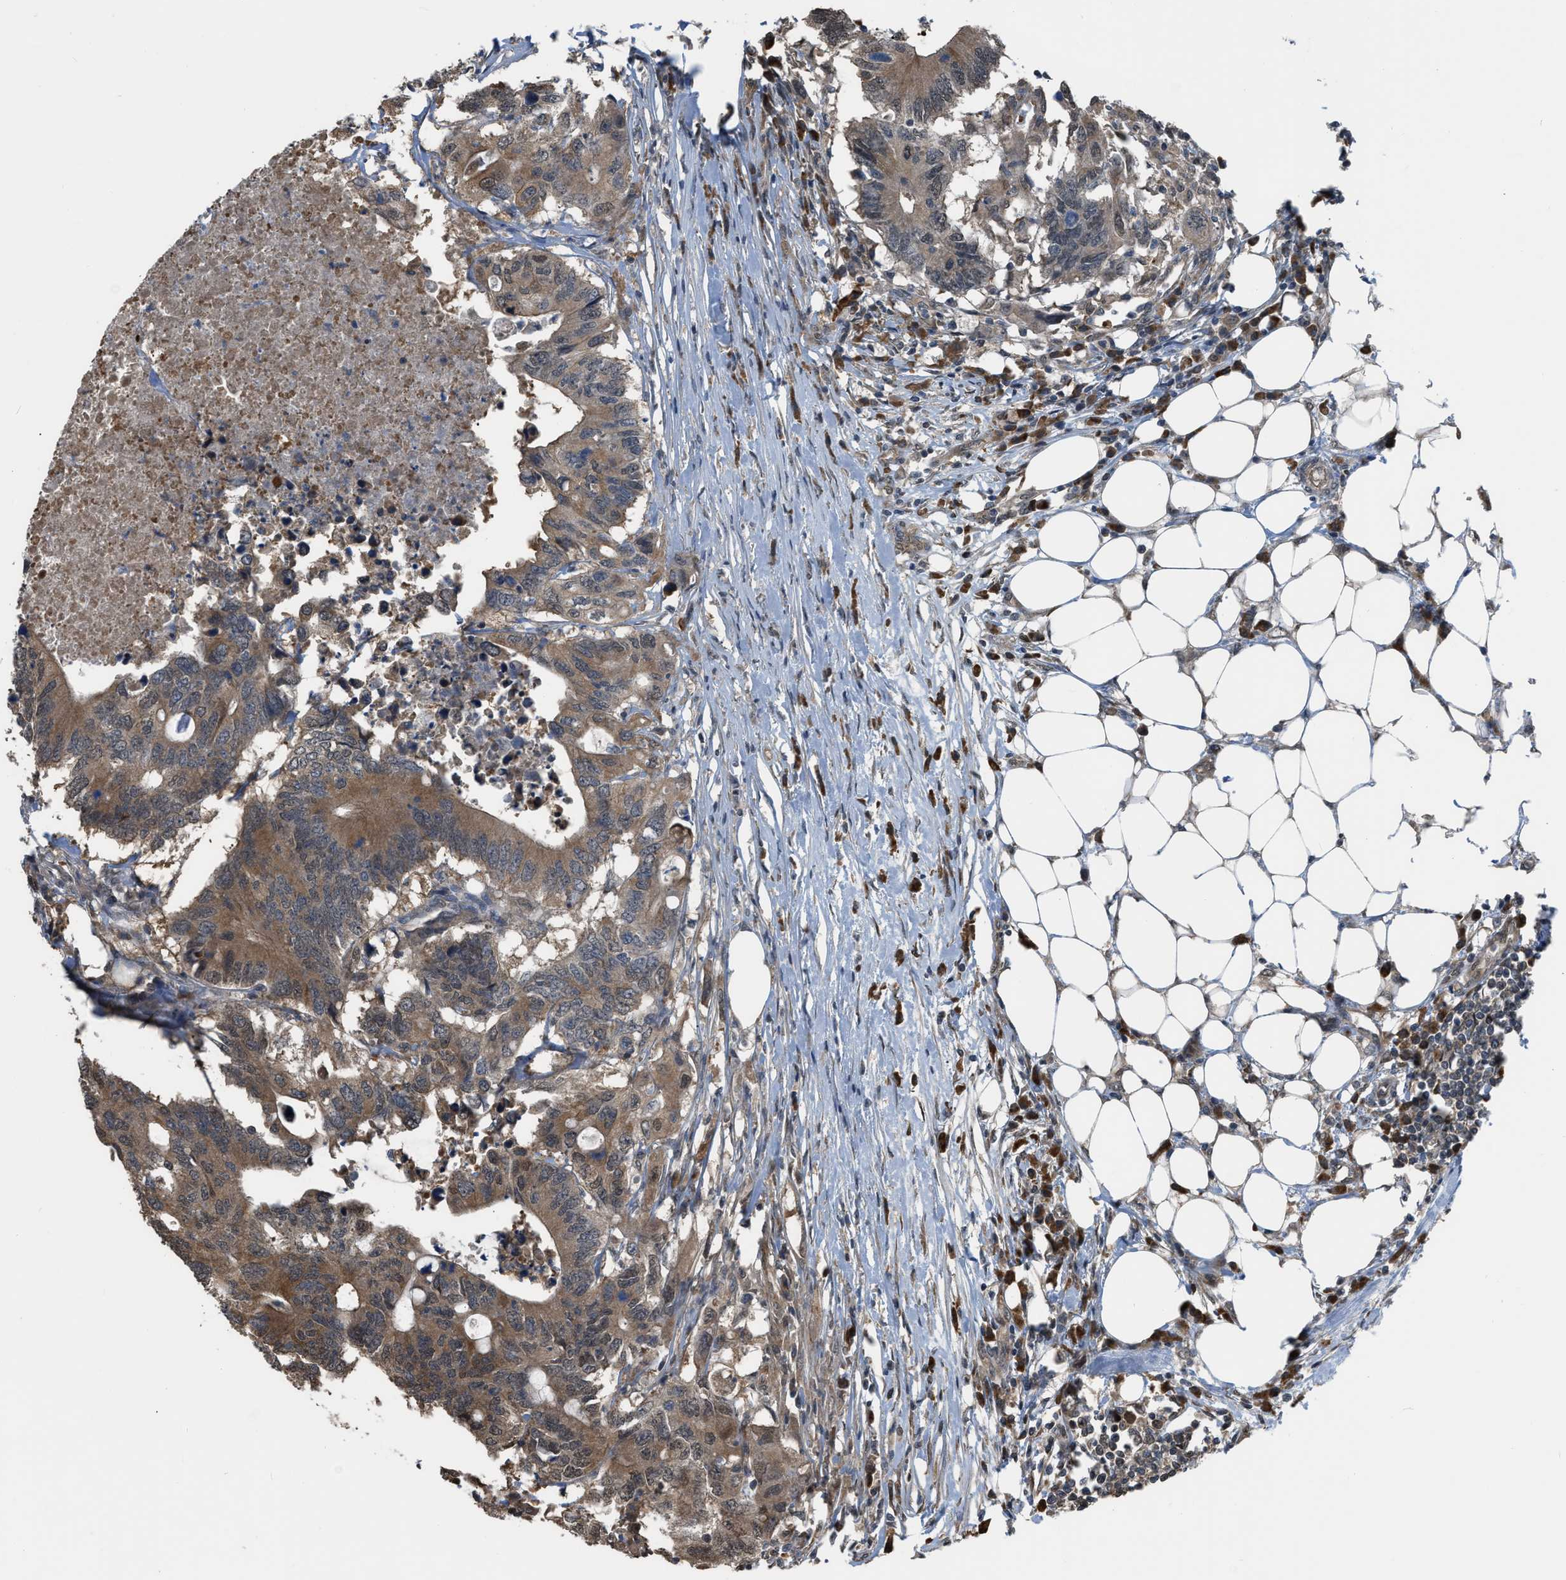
{"staining": {"intensity": "moderate", "quantity": ">75%", "location": "cytoplasmic/membranous"}, "tissue": "colorectal cancer", "cell_type": "Tumor cells", "image_type": "cancer", "snomed": [{"axis": "morphology", "description": "Adenocarcinoma, NOS"}, {"axis": "topography", "description": "Colon"}], "caption": "Approximately >75% of tumor cells in colorectal cancer (adenocarcinoma) show moderate cytoplasmic/membranous protein positivity as visualized by brown immunohistochemical staining.", "gene": "BCL7C", "patient": {"sex": "male", "age": 71}}